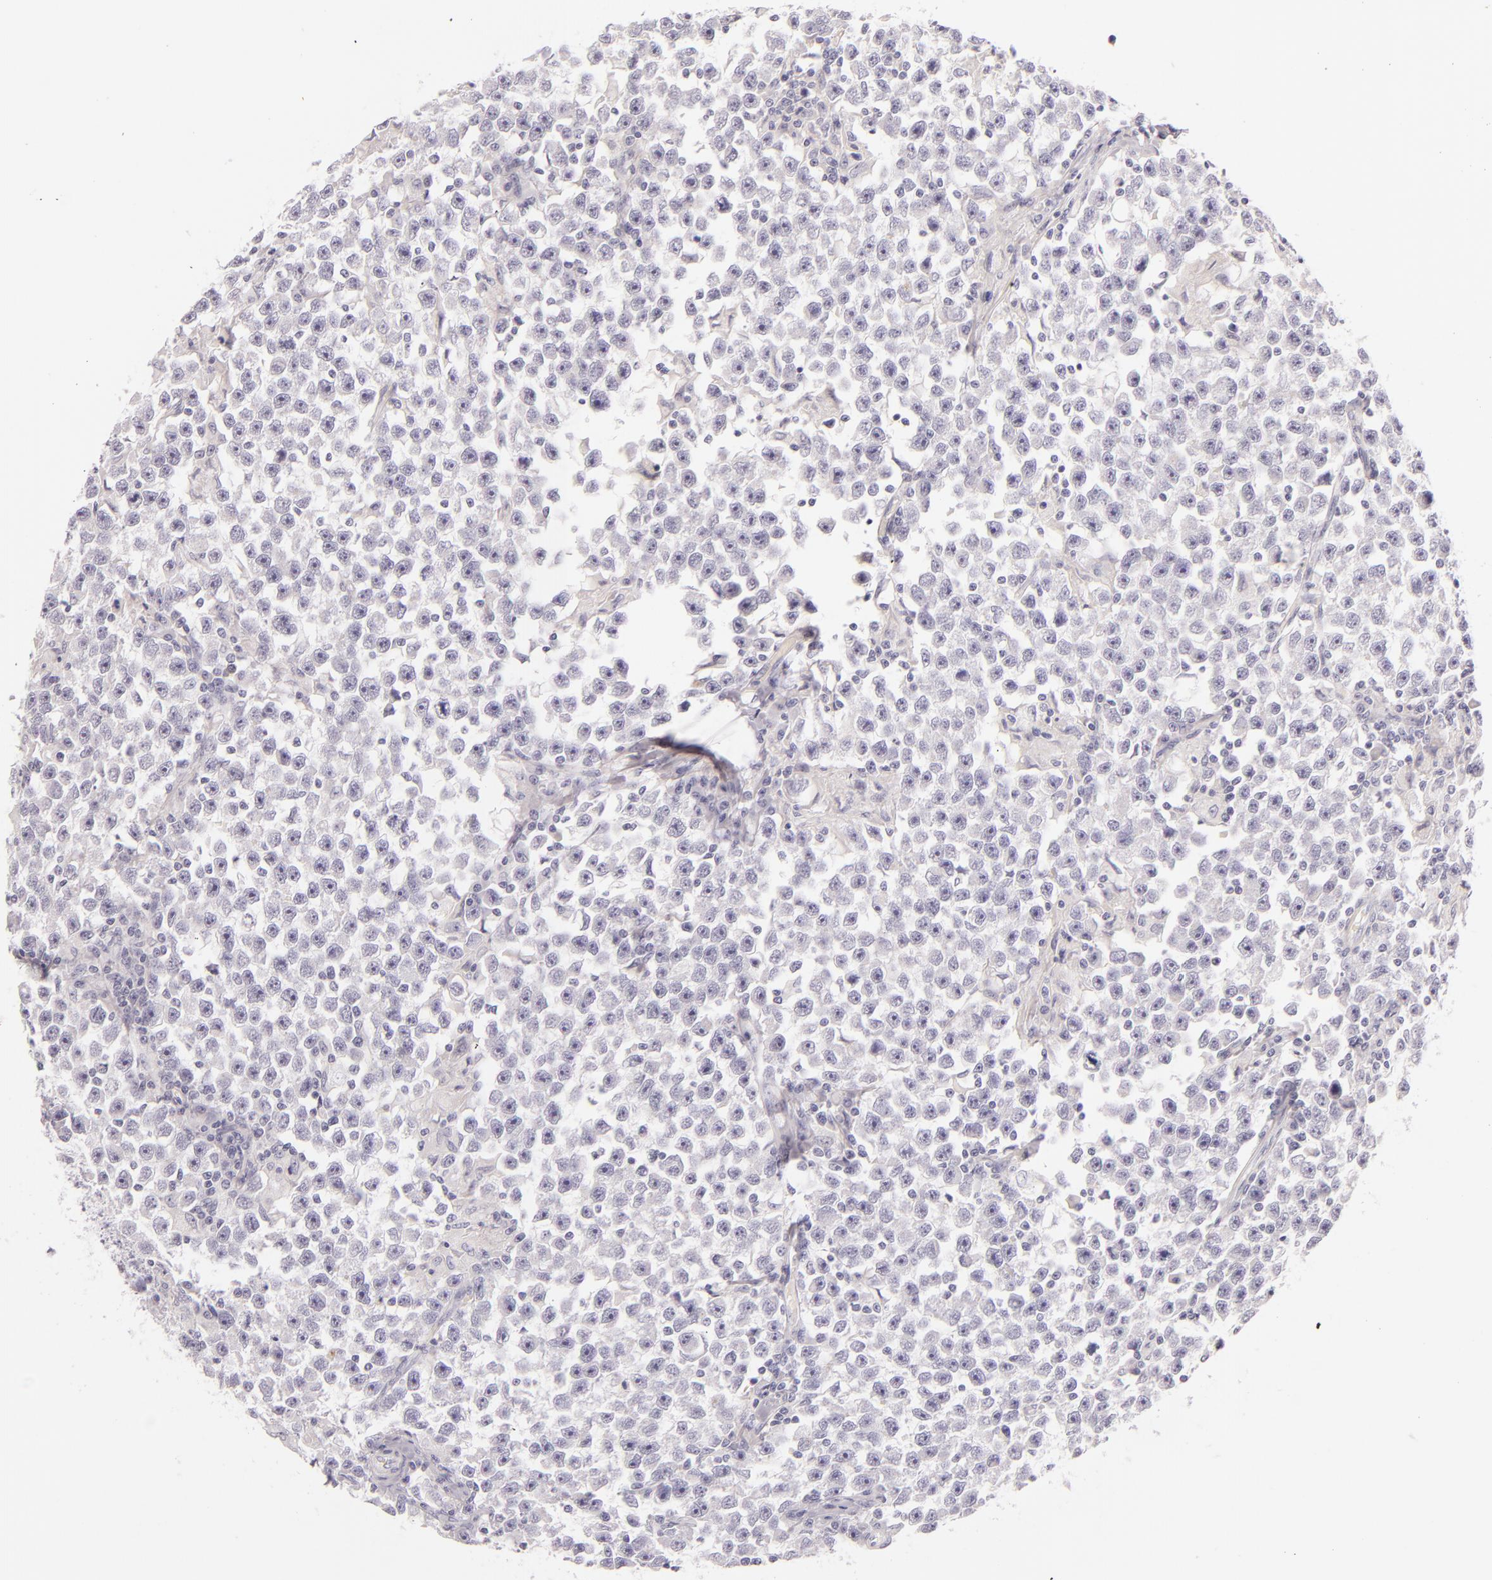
{"staining": {"intensity": "negative", "quantity": "none", "location": "none"}, "tissue": "testis cancer", "cell_type": "Tumor cells", "image_type": "cancer", "snomed": [{"axis": "morphology", "description": "Seminoma, NOS"}, {"axis": "topography", "description": "Testis"}], "caption": "Tumor cells show no significant protein staining in testis seminoma.", "gene": "INA", "patient": {"sex": "male", "age": 33}}